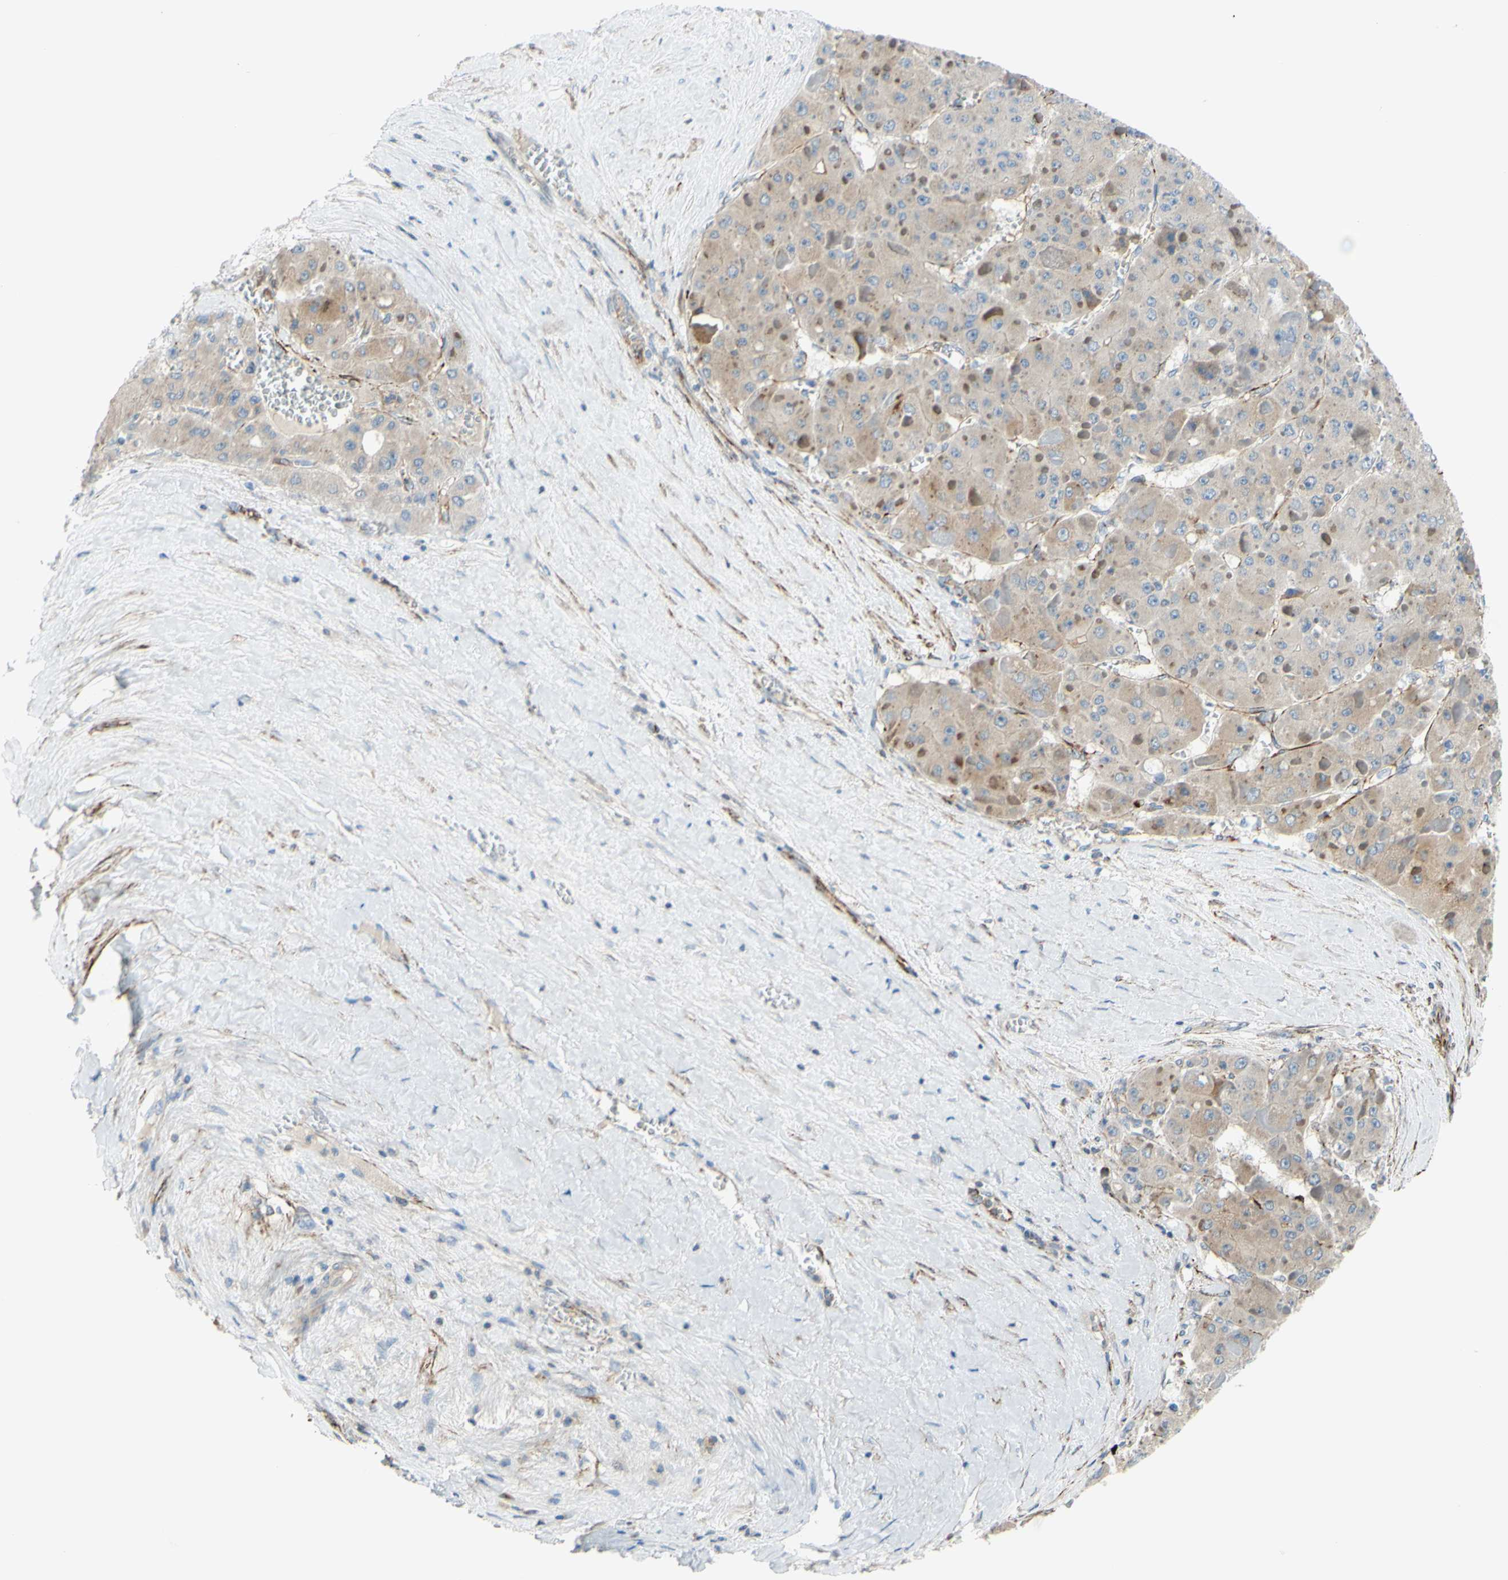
{"staining": {"intensity": "weak", "quantity": ">75%", "location": "cytoplasmic/membranous"}, "tissue": "liver cancer", "cell_type": "Tumor cells", "image_type": "cancer", "snomed": [{"axis": "morphology", "description": "Carcinoma, Hepatocellular, NOS"}, {"axis": "topography", "description": "Liver"}], "caption": "Protein positivity by immunohistochemistry reveals weak cytoplasmic/membranous staining in about >75% of tumor cells in hepatocellular carcinoma (liver).", "gene": "PRRG2", "patient": {"sex": "female", "age": 73}}